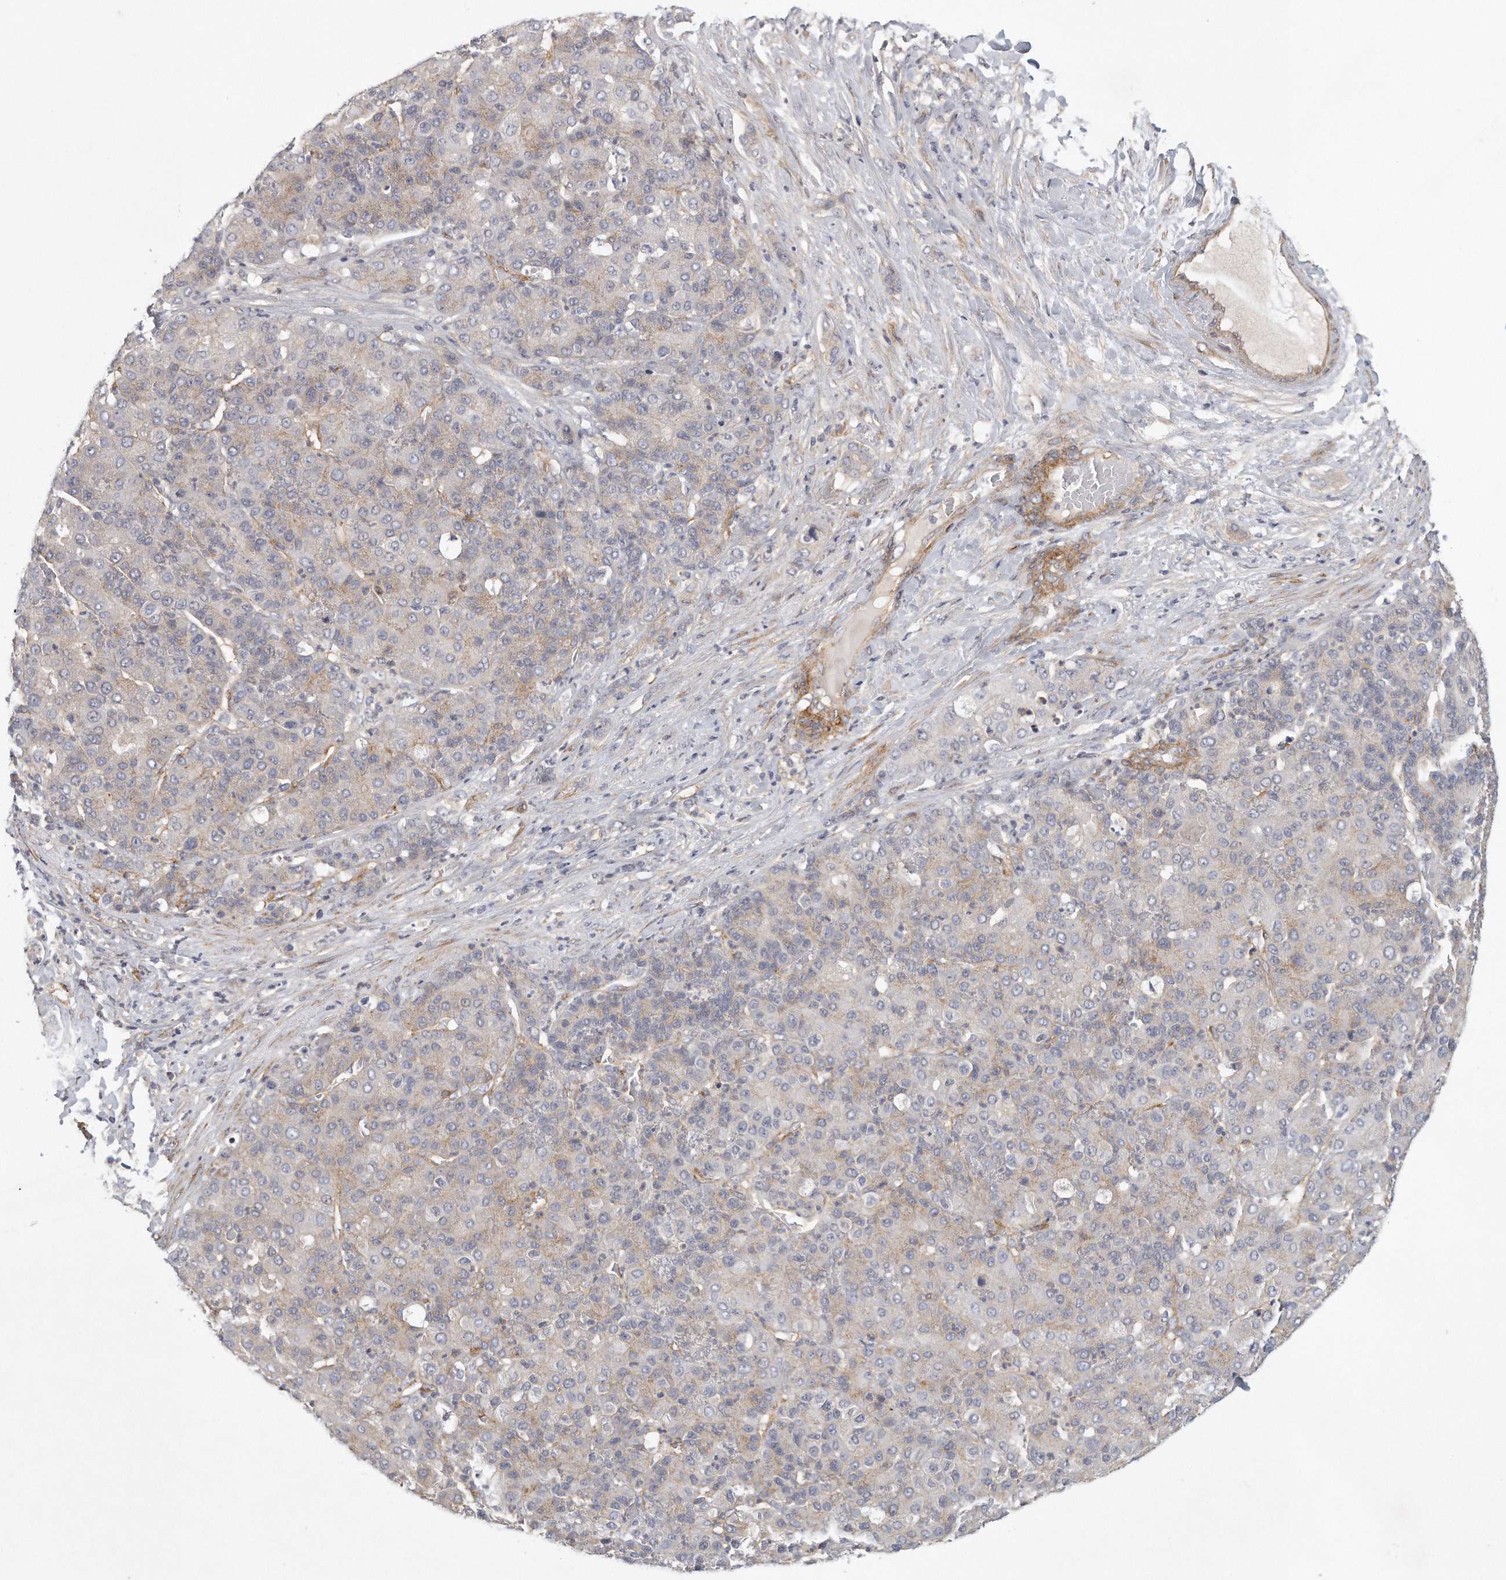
{"staining": {"intensity": "weak", "quantity": "<25%", "location": "cytoplasmic/membranous"}, "tissue": "liver cancer", "cell_type": "Tumor cells", "image_type": "cancer", "snomed": [{"axis": "morphology", "description": "Carcinoma, Hepatocellular, NOS"}, {"axis": "topography", "description": "Liver"}], "caption": "High power microscopy image of an immunohistochemistry (IHC) histopathology image of liver cancer, revealing no significant expression in tumor cells.", "gene": "MTERF4", "patient": {"sex": "male", "age": 65}}